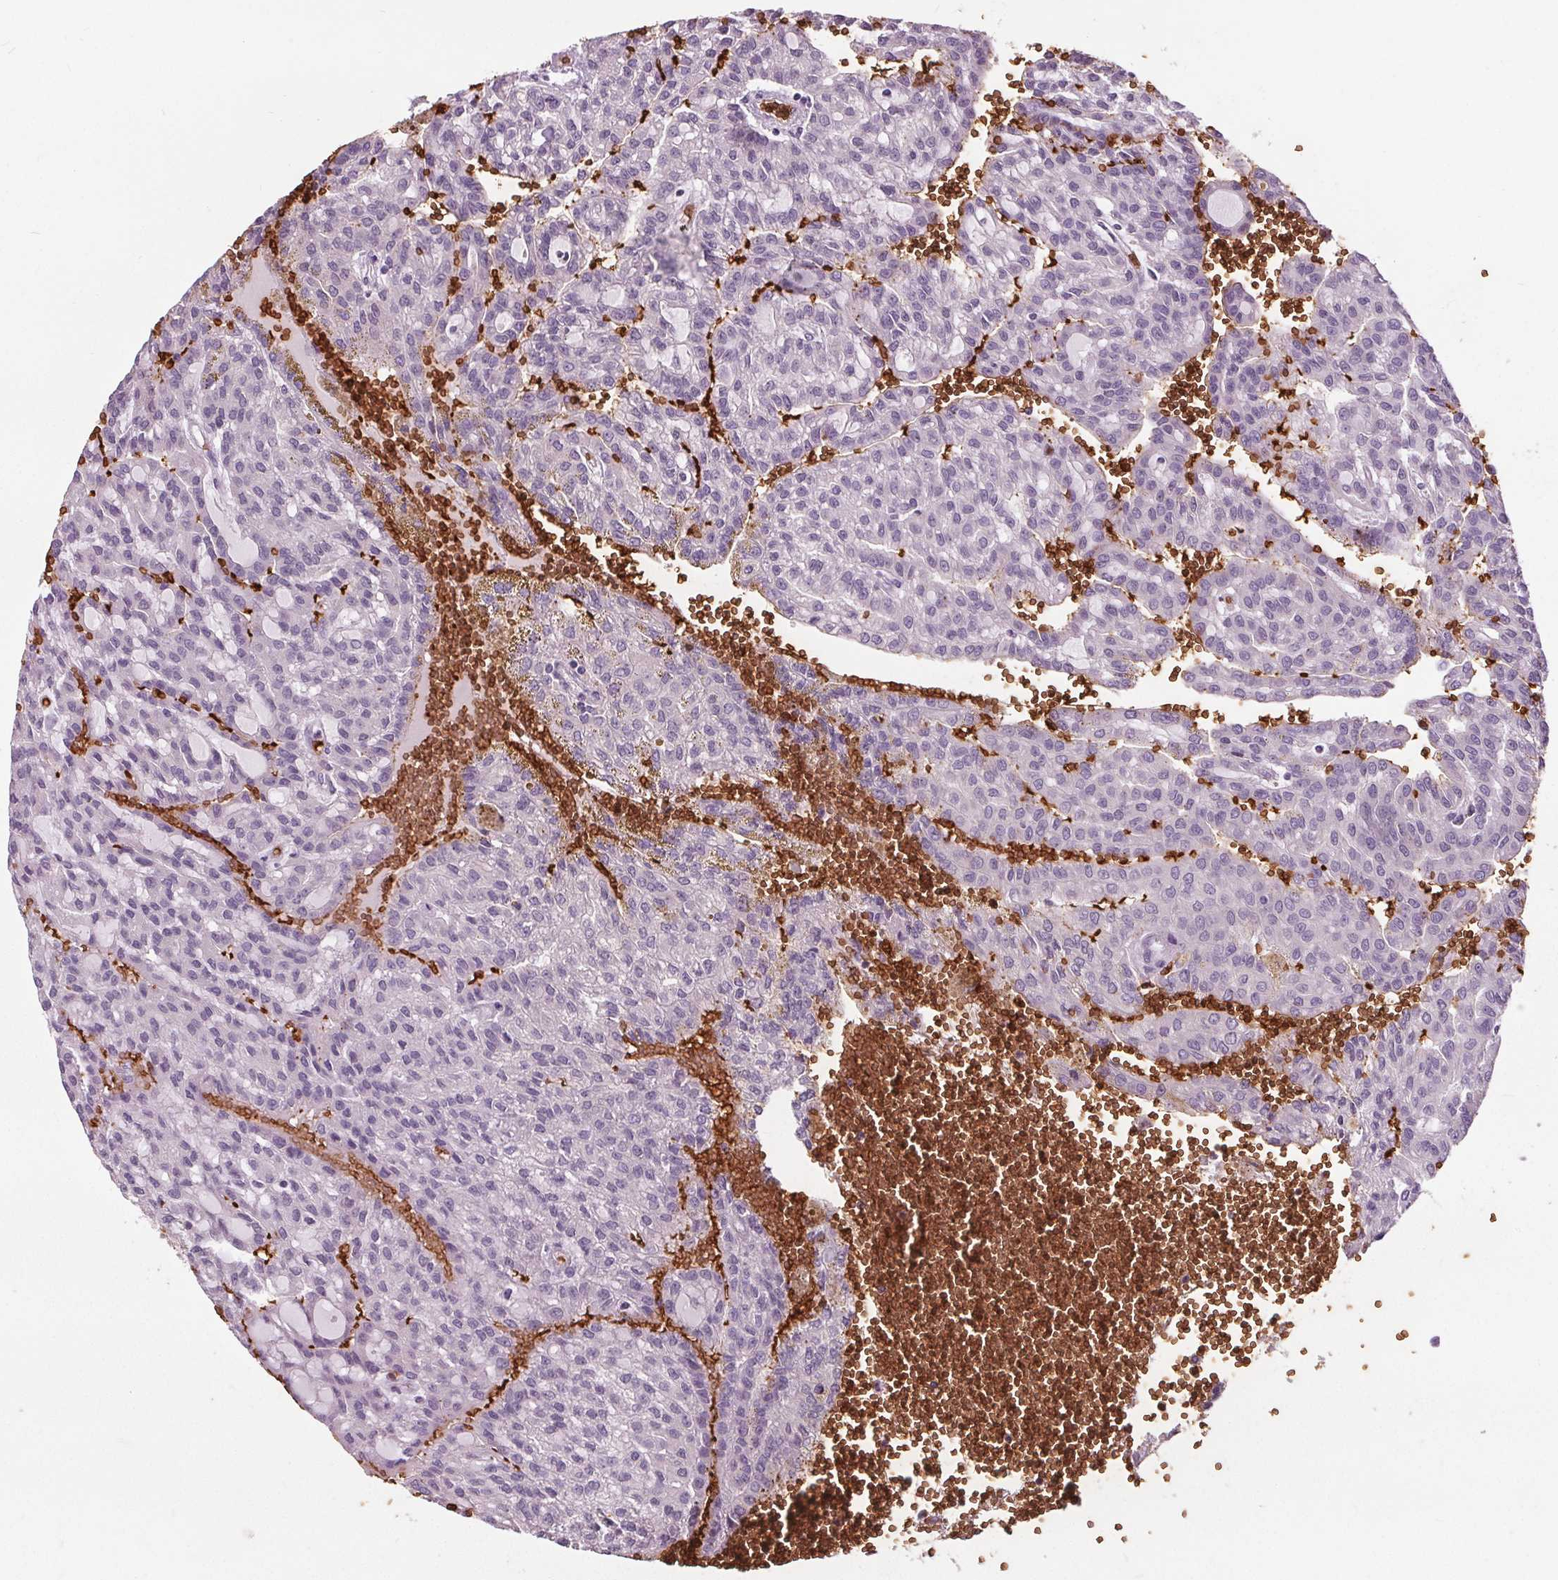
{"staining": {"intensity": "negative", "quantity": "none", "location": "none"}, "tissue": "renal cancer", "cell_type": "Tumor cells", "image_type": "cancer", "snomed": [{"axis": "morphology", "description": "Adenocarcinoma, NOS"}, {"axis": "topography", "description": "Kidney"}], "caption": "High power microscopy image of an immunohistochemistry (IHC) photomicrograph of renal cancer (adenocarcinoma), revealing no significant positivity in tumor cells.", "gene": "SLC4A1", "patient": {"sex": "male", "age": 63}}